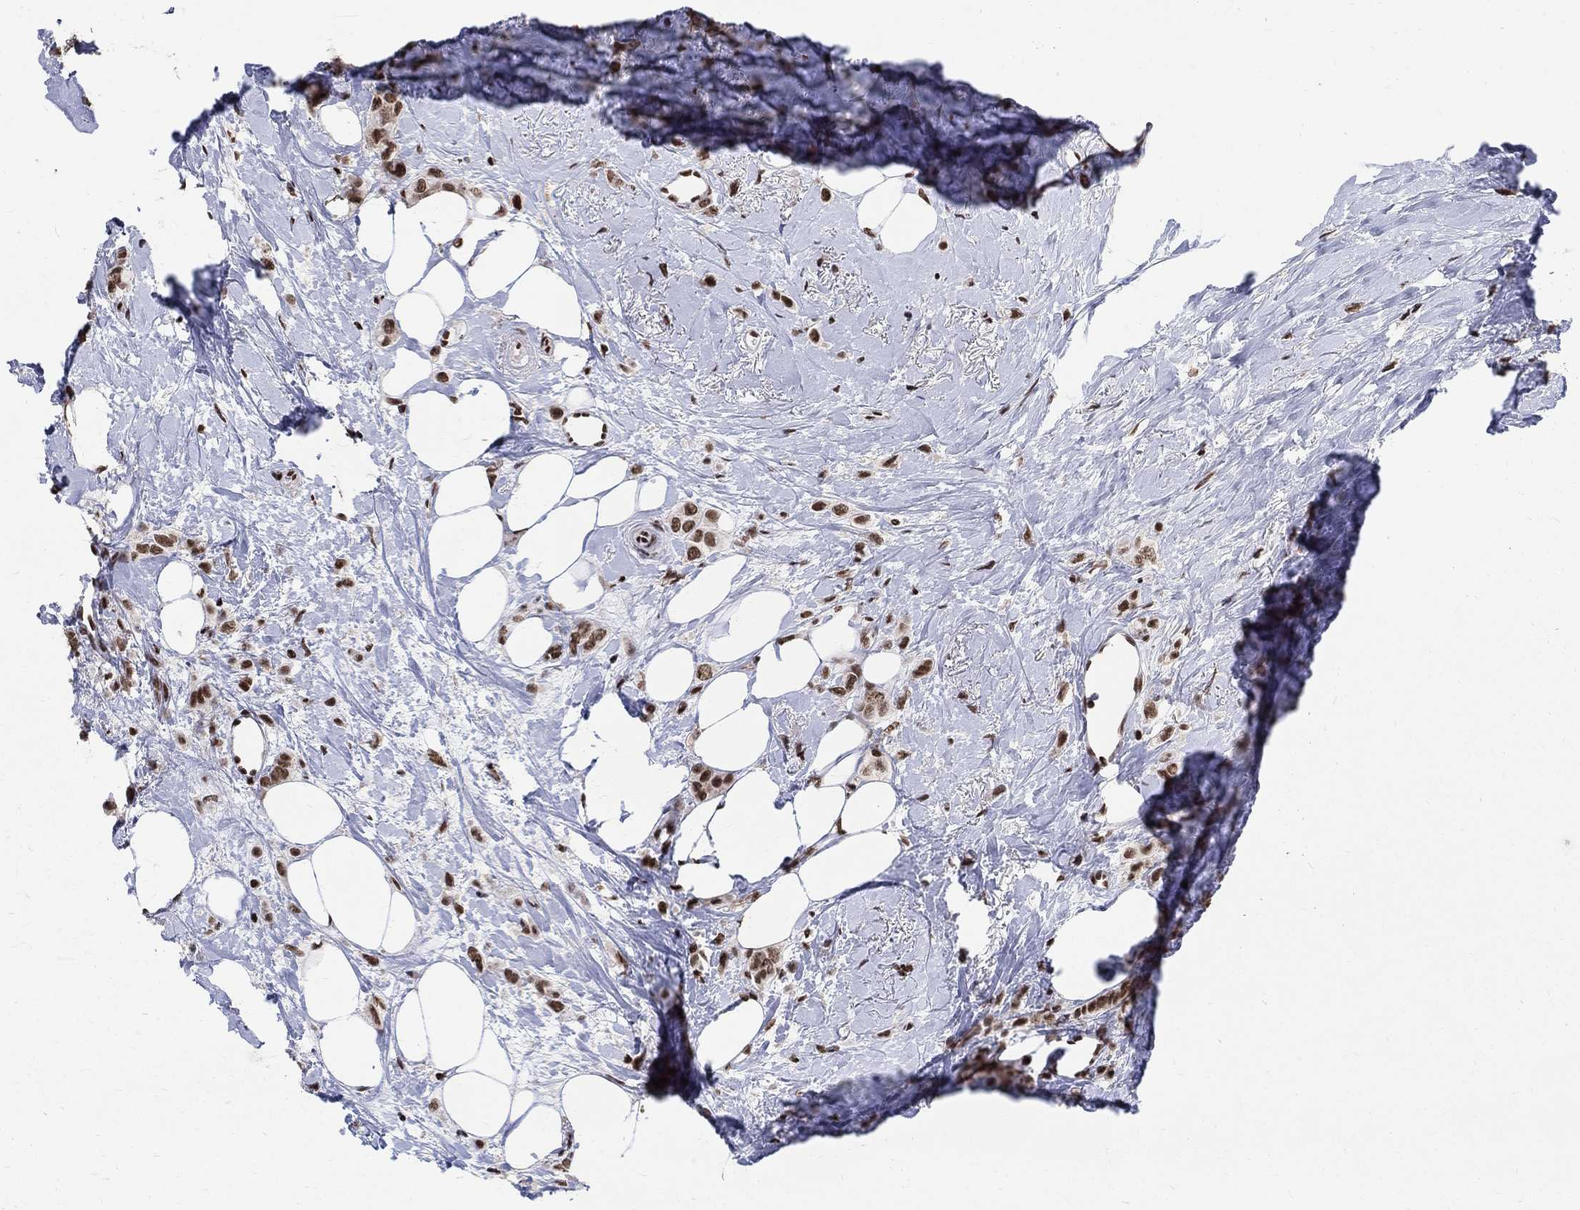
{"staining": {"intensity": "strong", "quantity": ">75%", "location": "nuclear"}, "tissue": "breast cancer", "cell_type": "Tumor cells", "image_type": "cancer", "snomed": [{"axis": "morphology", "description": "Lobular carcinoma"}, {"axis": "topography", "description": "Breast"}], "caption": "A photomicrograph of human lobular carcinoma (breast) stained for a protein exhibits strong nuclear brown staining in tumor cells. (DAB (3,3'-diaminobenzidine) IHC, brown staining for protein, blue staining for nuclei).", "gene": "FBXO16", "patient": {"sex": "female", "age": 66}}